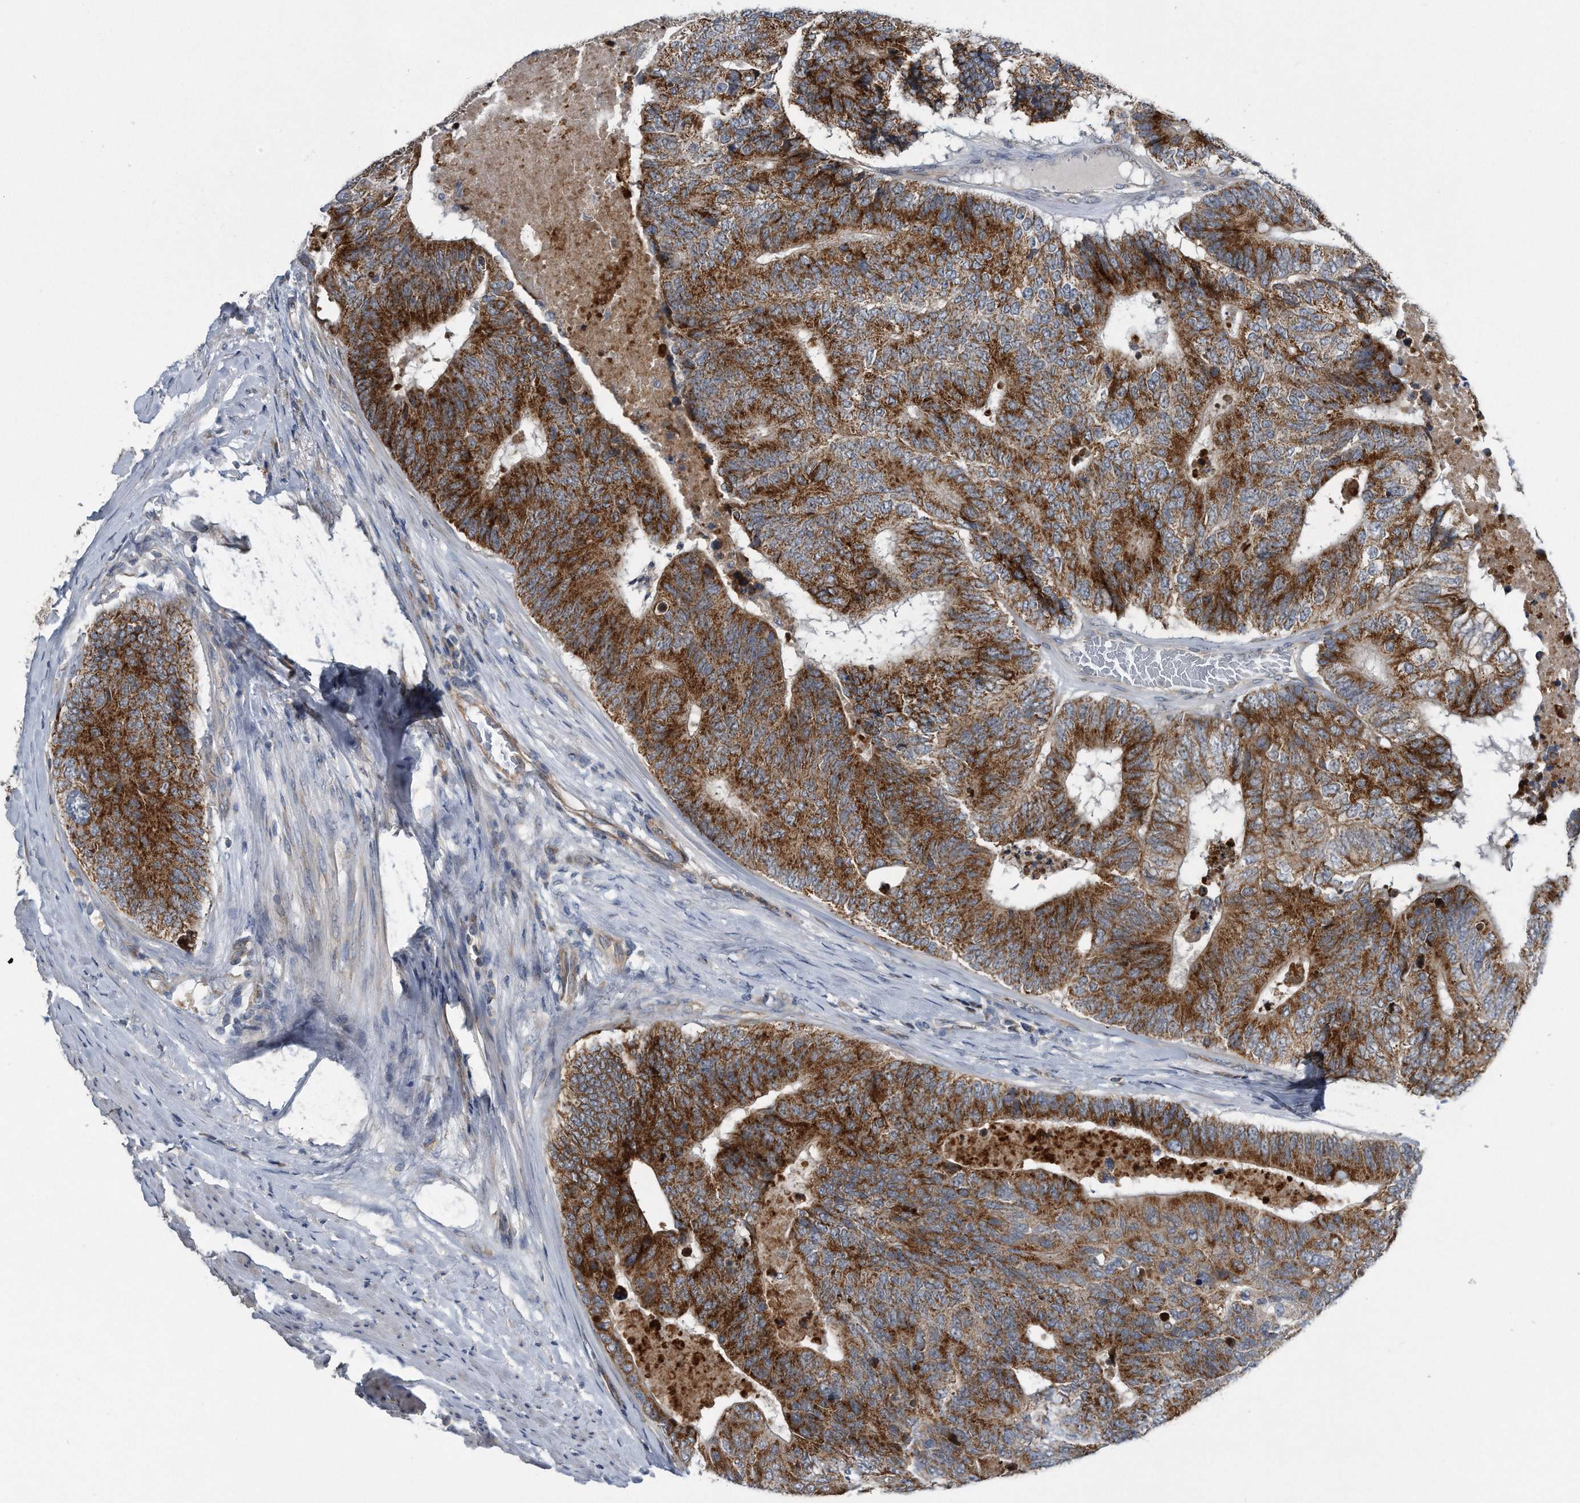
{"staining": {"intensity": "strong", "quantity": ">75%", "location": "cytoplasmic/membranous"}, "tissue": "colorectal cancer", "cell_type": "Tumor cells", "image_type": "cancer", "snomed": [{"axis": "morphology", "description": "Adenocarcinoma, NOS"}, {"axis": "topography", "description": "Colon"}], "caption": "IHC histopathology image of colorectal cancer stained for a protein (brown), which shows high levels of strong cytoplasmic/membranous expression in approximately >75% of tumor cells.", "gene": "LYRM4", "patient": {"sex": "female", "age": 67}}